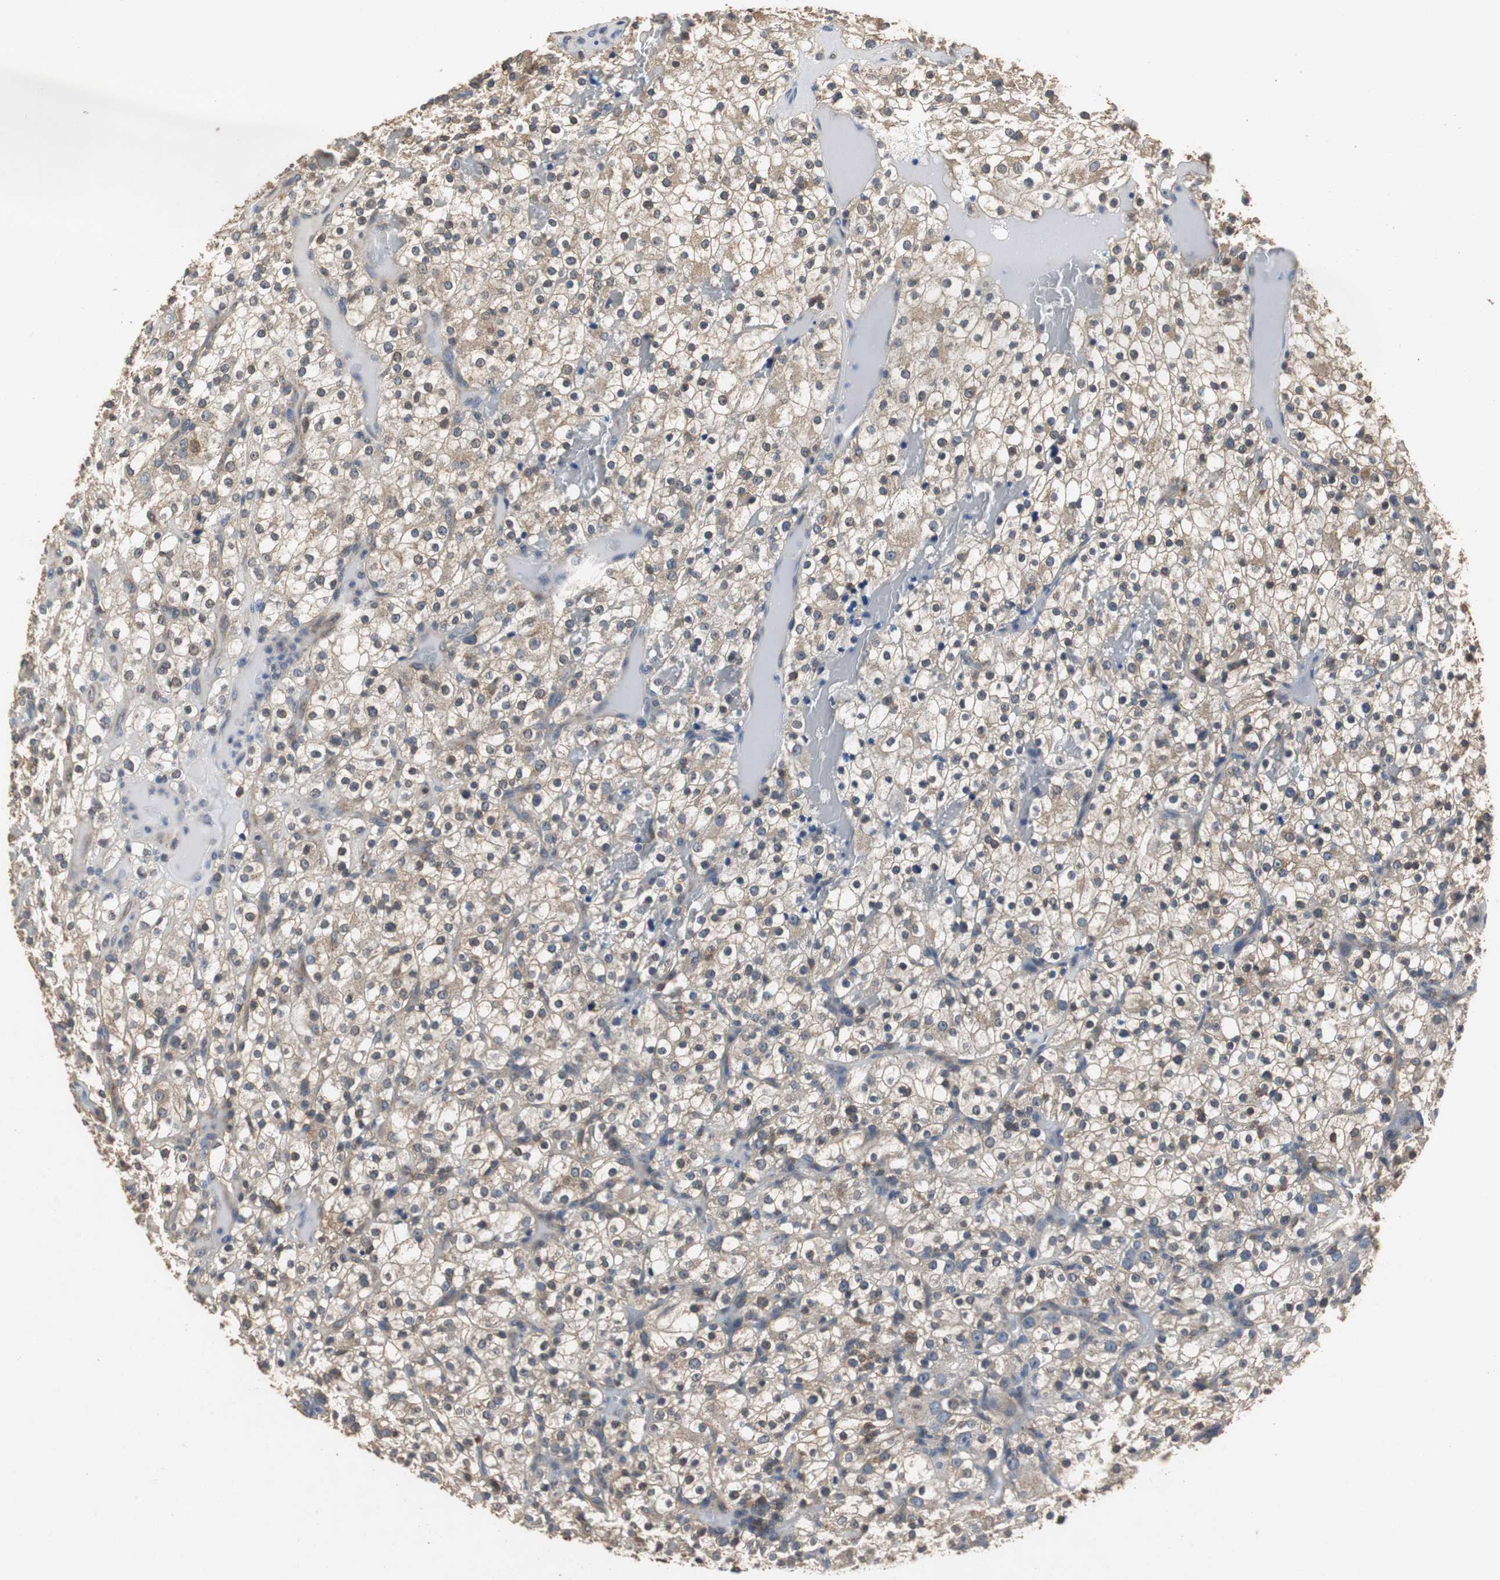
{"staining": {"intensity": "moderate", "quantity": "25%-75%", "location": "cytoplasmic/membranous"}, "tissue": "renal cancer", "cell_type": "Tumor cells", "image_type": "cancer", "snomed": [{"axis": "morphology", "description": "Normal tissue, NOS"}, {"axis": "morphology", "description": "Adenocarcinoma, NOS"}, {"axis": "topography", "description": "Kidney"}], "caption": "Protein positivity by IHC reveals moderate cytoplasmic/membranous expression in about 25%-75% of tumor cells in renal cancer.", "gene": "VBP1", "patient": {"sex": "female", "age": 72}}